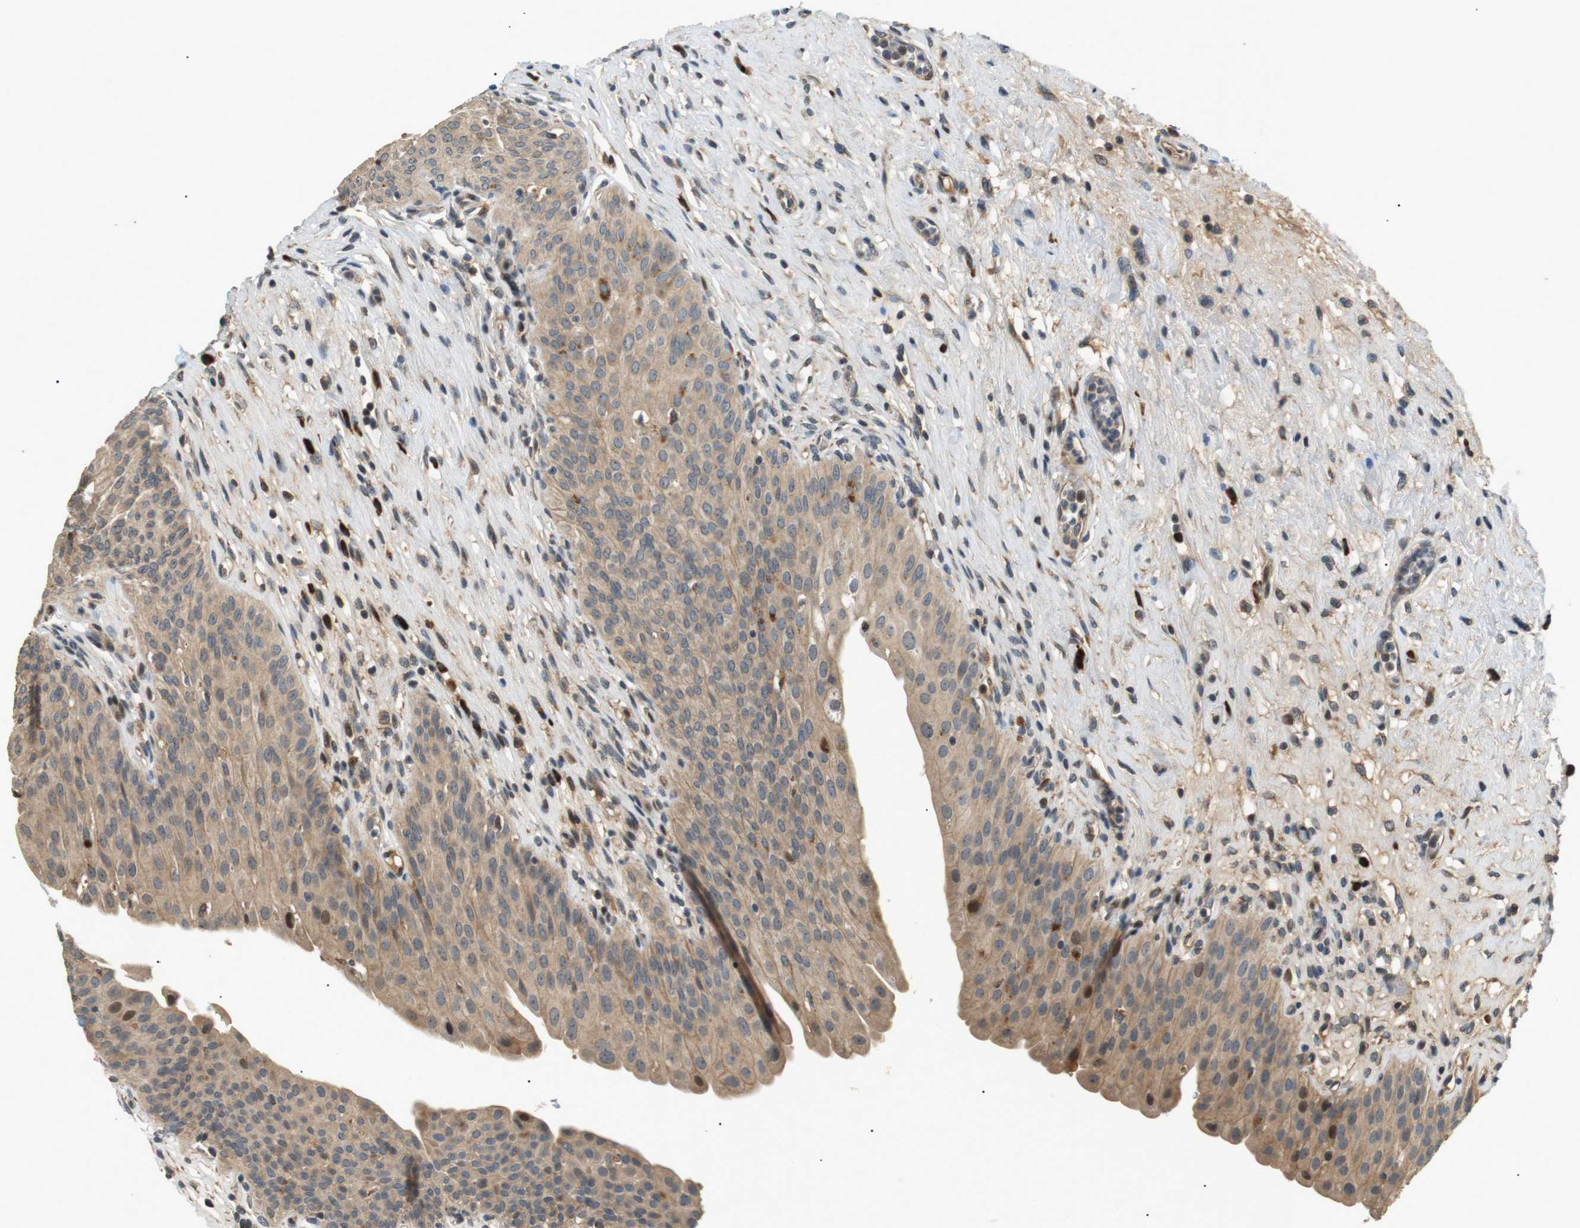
{"staining": {"intensity": "moderate", "quantity": ">75%", "location": "cytoplasmic/membranous"}, "tissue": "urinary bladder", "cell_type": "Urothelial cells", "image_type": "normal", "snomed": [{"axis": "morphology", "description": "Normal tissue, NOS"}, {"axis": "topography", "description": "Urinary bladder"}], "caption": "IHC of unremarkable urinary bladder displays medium levels of moderate cytoplasmic/membranous positivity in about >75% of urothelial cells.", "gene": "HSPA13", "patient": {"sex": "male", "age": 46}}